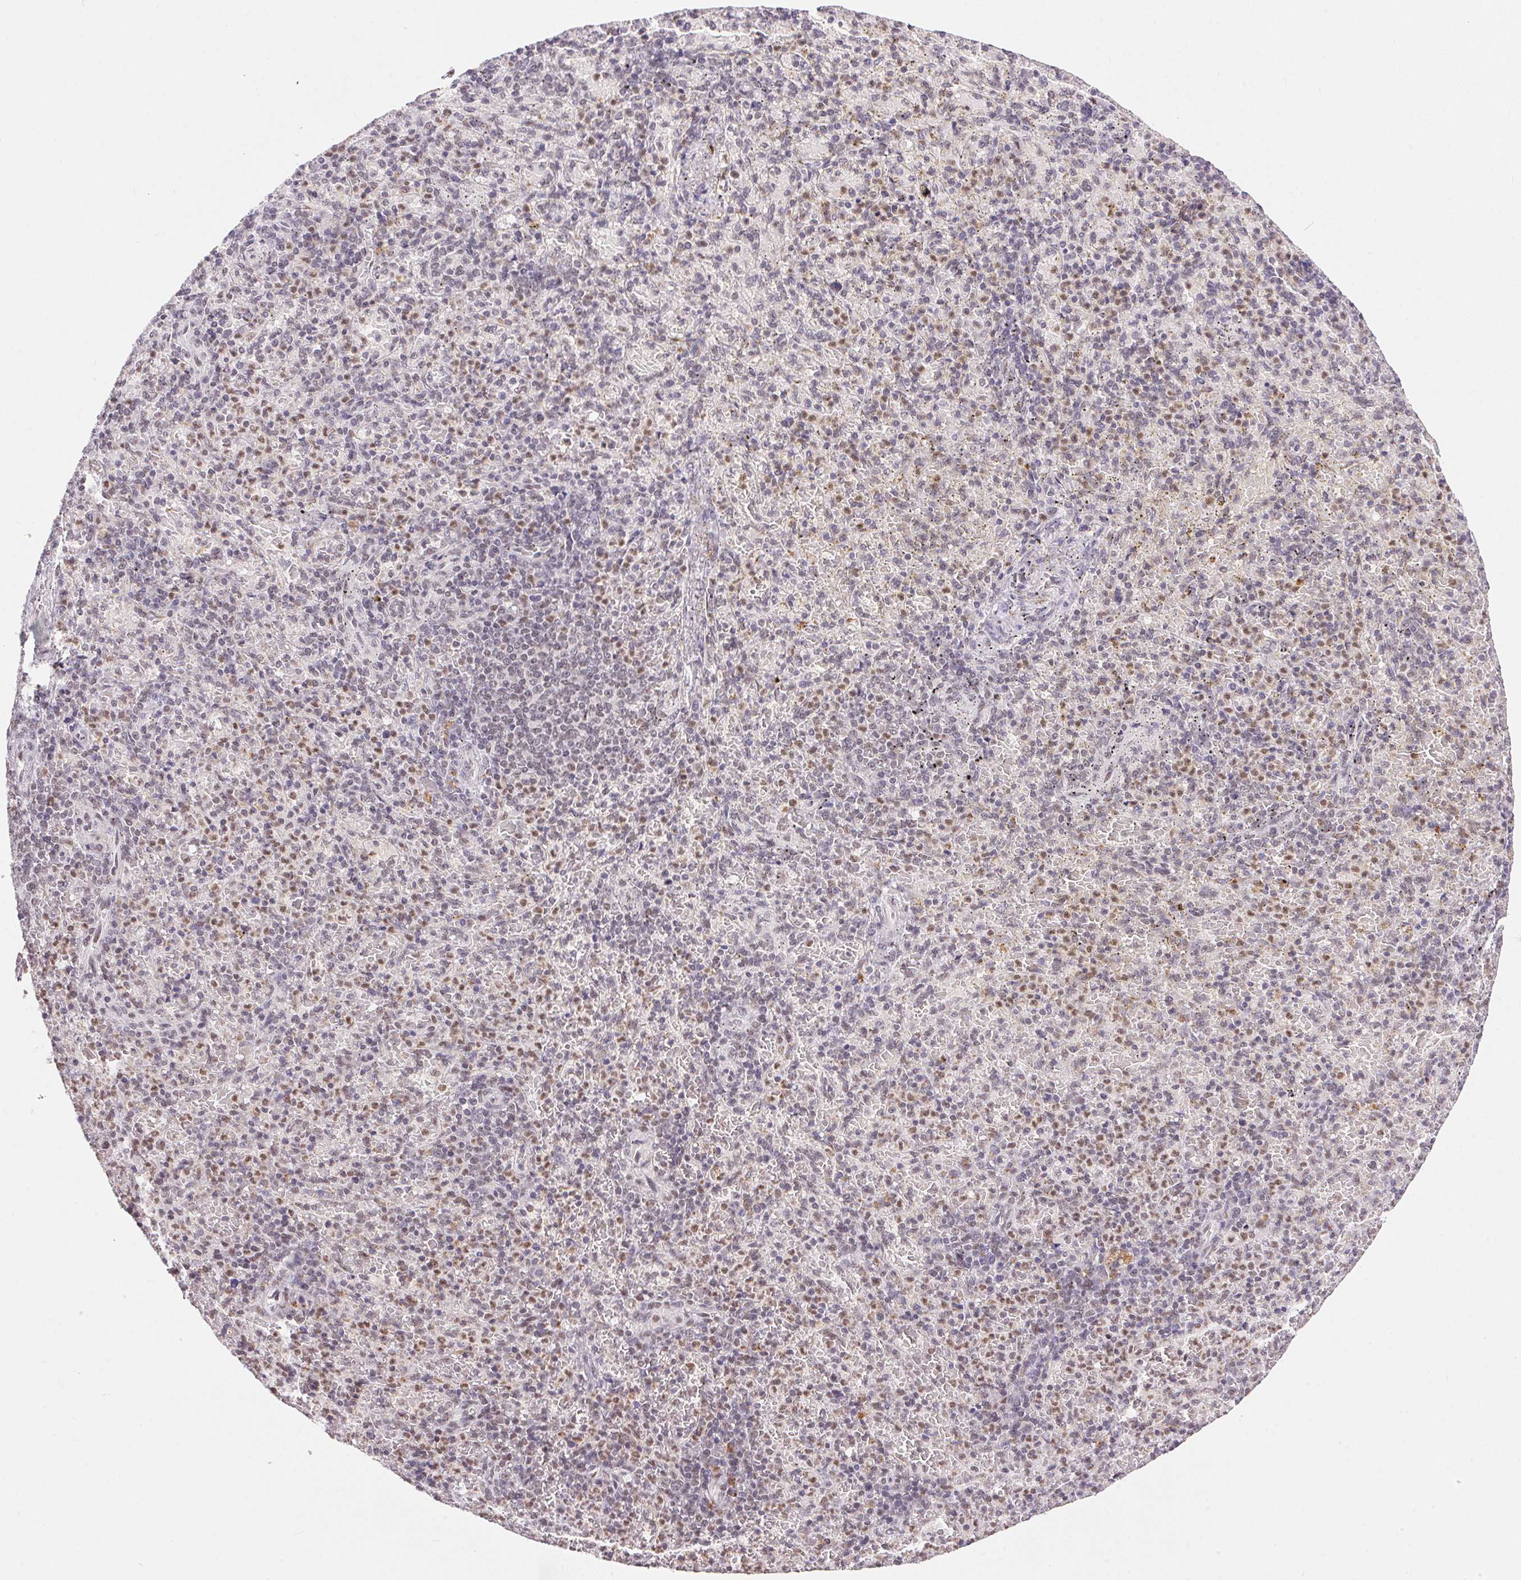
{"staining": {"intensity": "moderate", "quantity": "25%-75%", "location": "nuclear"}, "tissue": "spleen", "cell_type": "Cells in red pulp", "image_type": "normal", "snomed": [{"axis": "morphology", "description": "Normal tissue, NOS"}, {"axis": "topography", "description": "Spleen"}], "caption": "Protein expression analysis of benign spleen displays moderate nuclear staining in approximately 25%-75% of cells in red pulp.", "gene": "NFE2L1", "patient": {"sex": "female", "age": 74}}